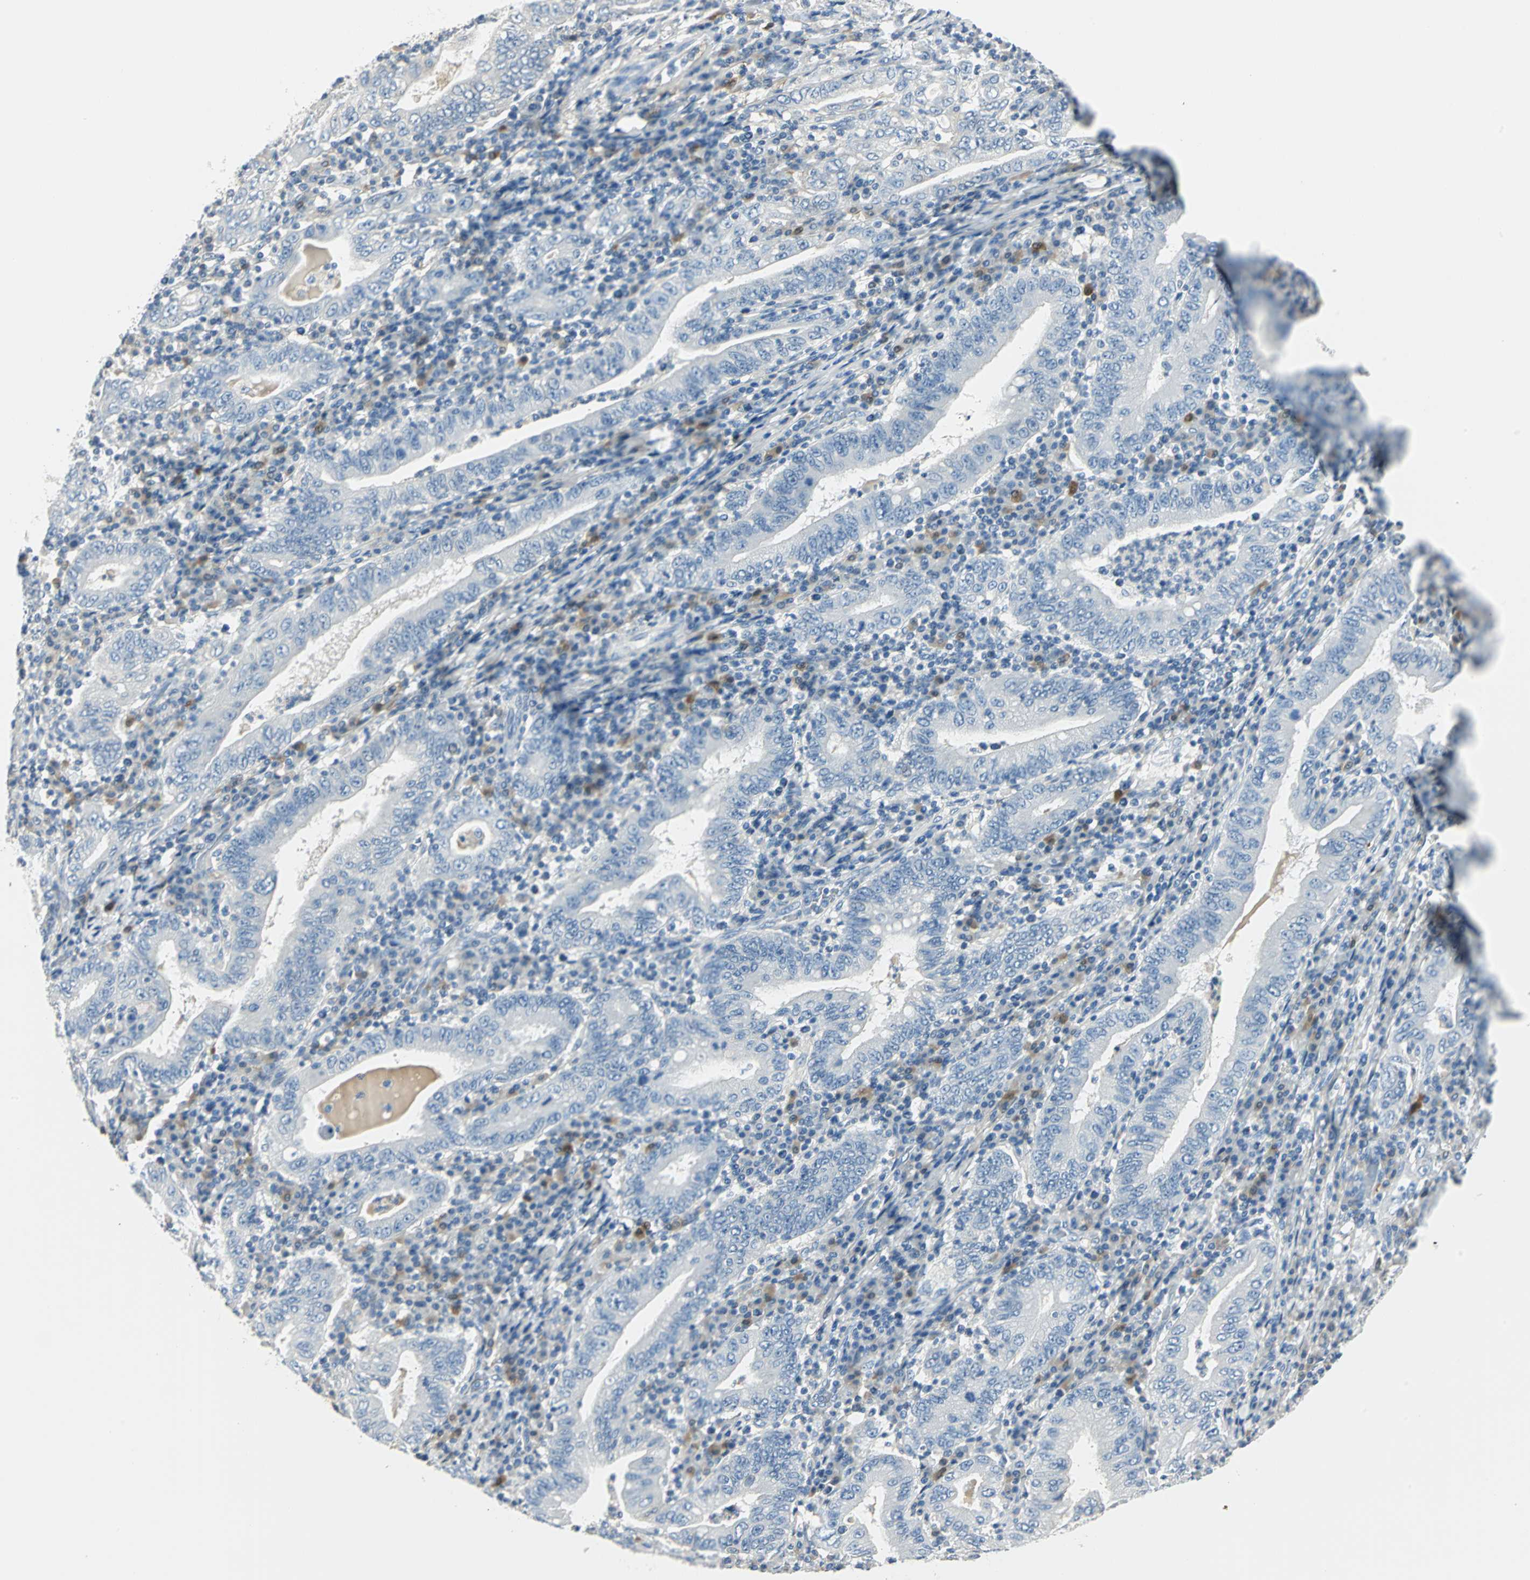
{"staining": {"intensity": "negative", "quantity": "none", "location": "none"}, "tissue": "stomach cancer", "cell_type": "Tumor cells", "image_type": "cancer", "snomed": [{"axis": "morphology", "description": "Normal tissue, NOS"}, {"axis": "morphology", "description": "Adenocarcinoma, NOS"}, {"axis": "topography", "description": "Esophagus"}, {"axis": "topography", "description": "Stomach, upper"}, {"axis": "topography", "description": "Peripheral nerve tissue"}], "caption": "Histopathology image shows no protein positivity in tumor cells of stomach cancer (adenocarcinoma) tissue. Brightfield microscopy of IHC stained with DAB (3,3'-diaminobenzidine) (brown) and hematoxylin (blue), captured at high magnification.", "gene": "UCHL1", "patient": {"sex": "male", "age": 62}}